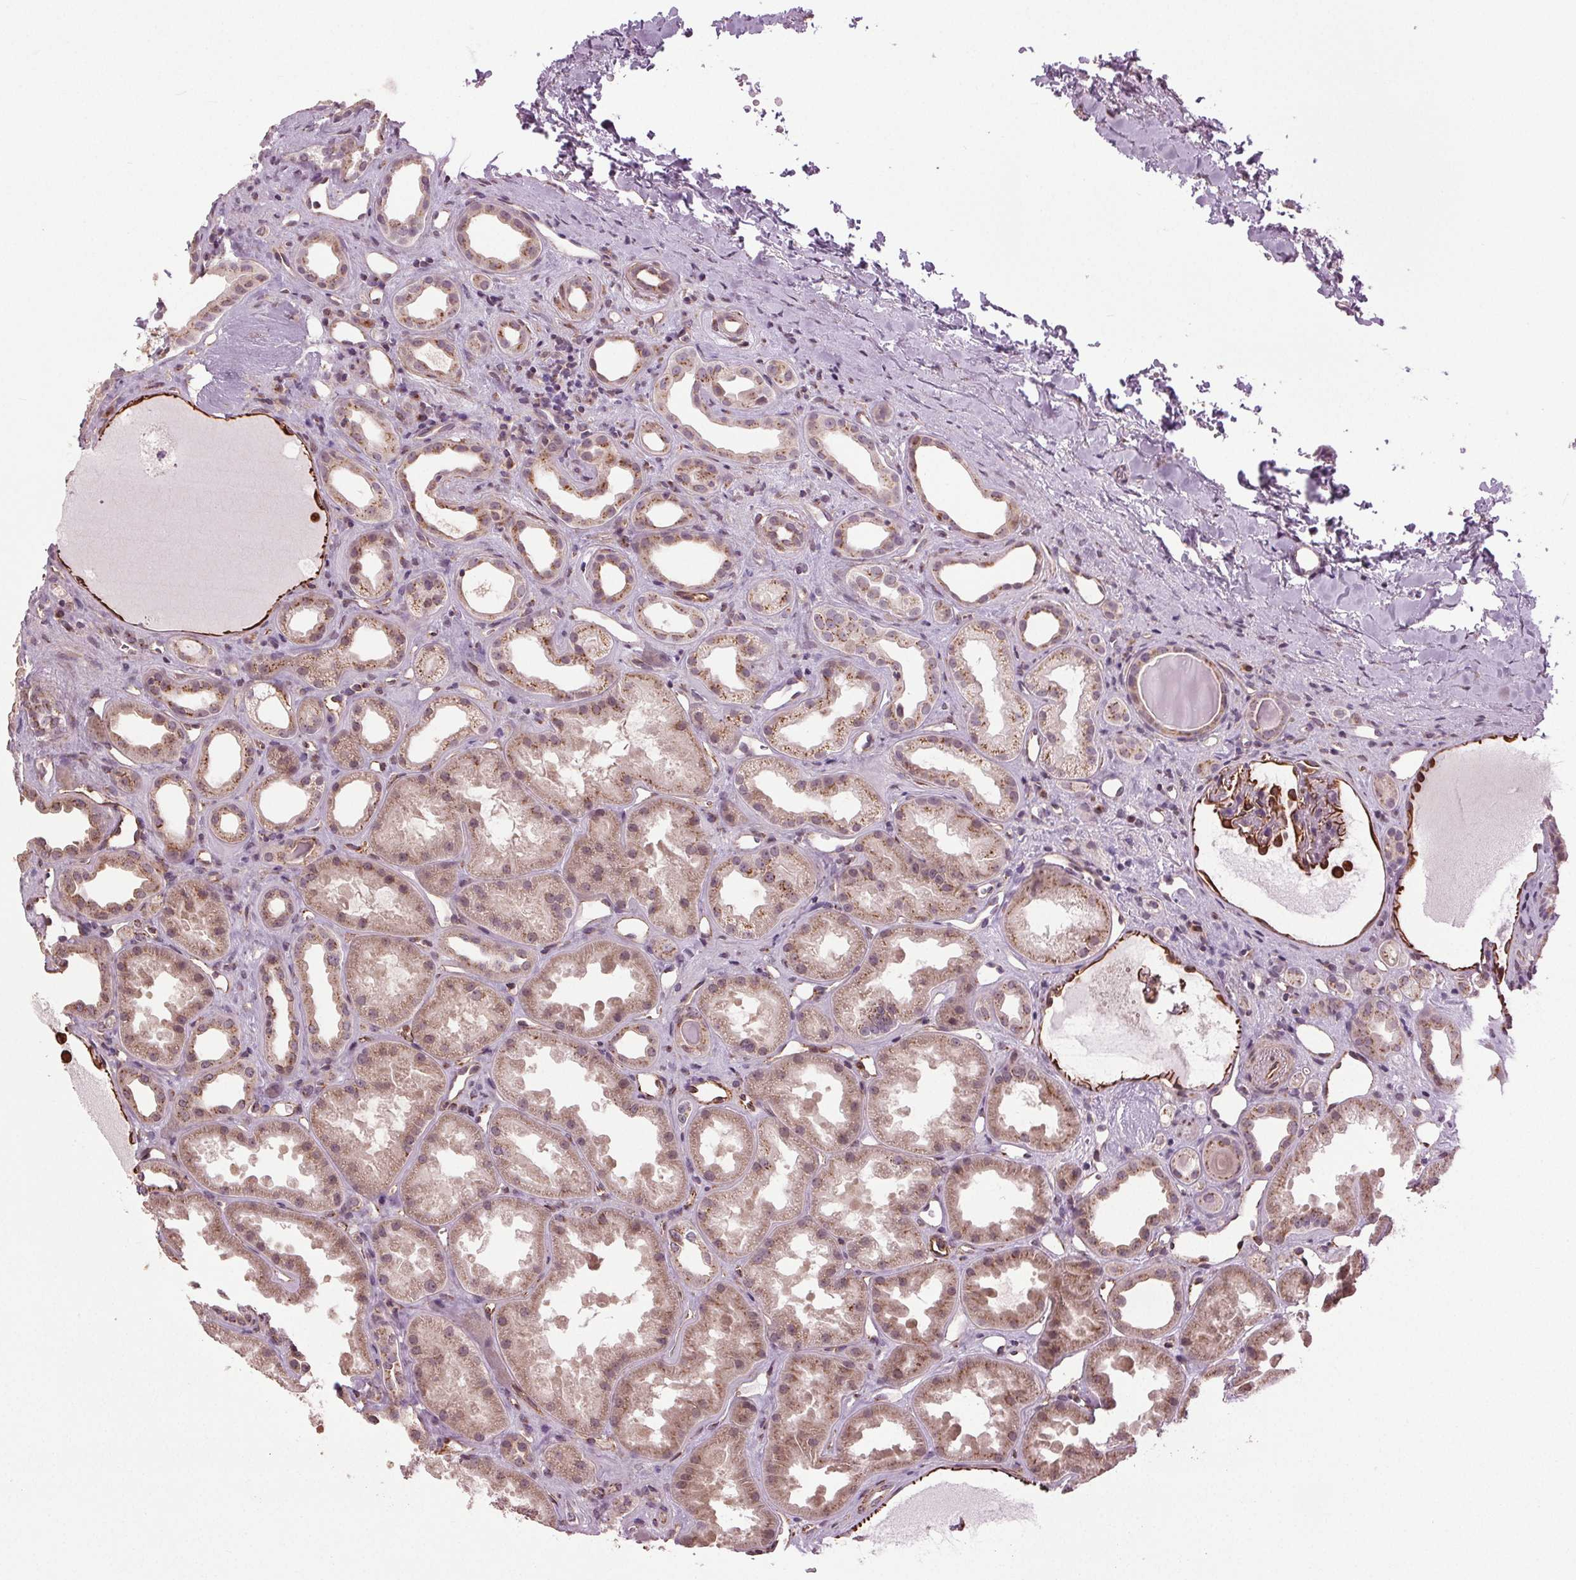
{"staining": {"intensity": "moderate", "quantity": "25%-75%", "location": "cytoplasmic/membranous"}, "tissue": "kidney", "cell_type": "Cells in glomeruli", "image_type": "normal", "snomed": [{"axis": "morphology", "description": "Normal tissue, NOS"}, {"axis": "topography", "description": "Kidney"}], "caption": "A brown stain highlights moderate cytoplasmic/membranous staining of a protein in cells in glomeruli of benign kidney. (Brightfield microscopy of DAB IHC at high magnification).", "gene": "BSDC1", "patient": {"sex": "male", "age": 61}}